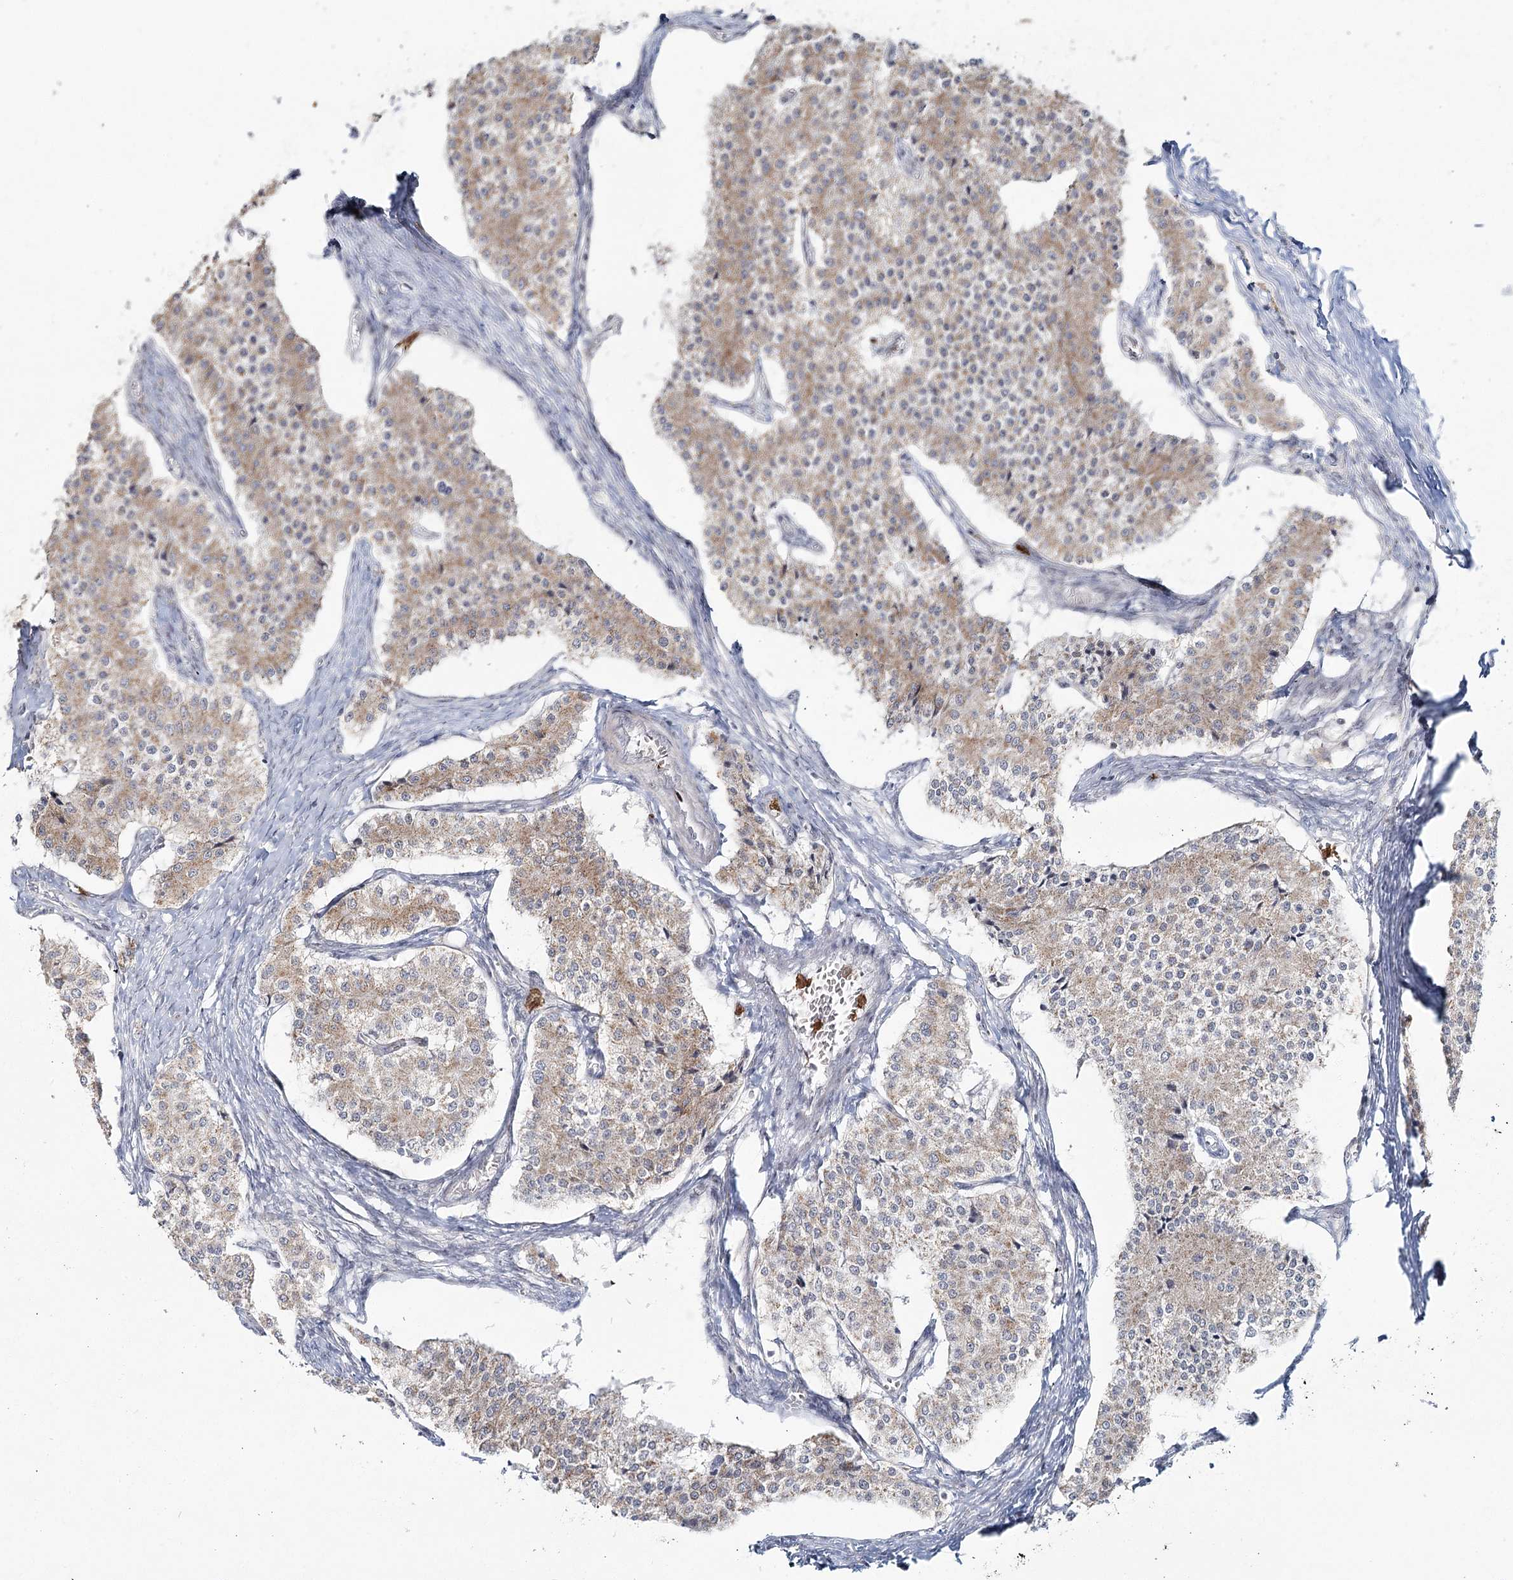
{"staining": {"intensity": "weak", "quantity": "25%-75%", "location": "cytoplasmic/membranous"}, "tissue": "carcinoid", "cell_type": "Tumor cells", "image_type": "cancer", "snomed": [{"axis": "morphology", "description": "Carcinoid, malignant, NOS"}, {"axis": "topography", "description": "Colon"}], "caption": "Weak cytoplasmic/membranous staining is seen in about 25%-75% of tumor cells in carcinoid.", "gene": "ATAD1", "patient": {"sex": "female", "age": 52}}